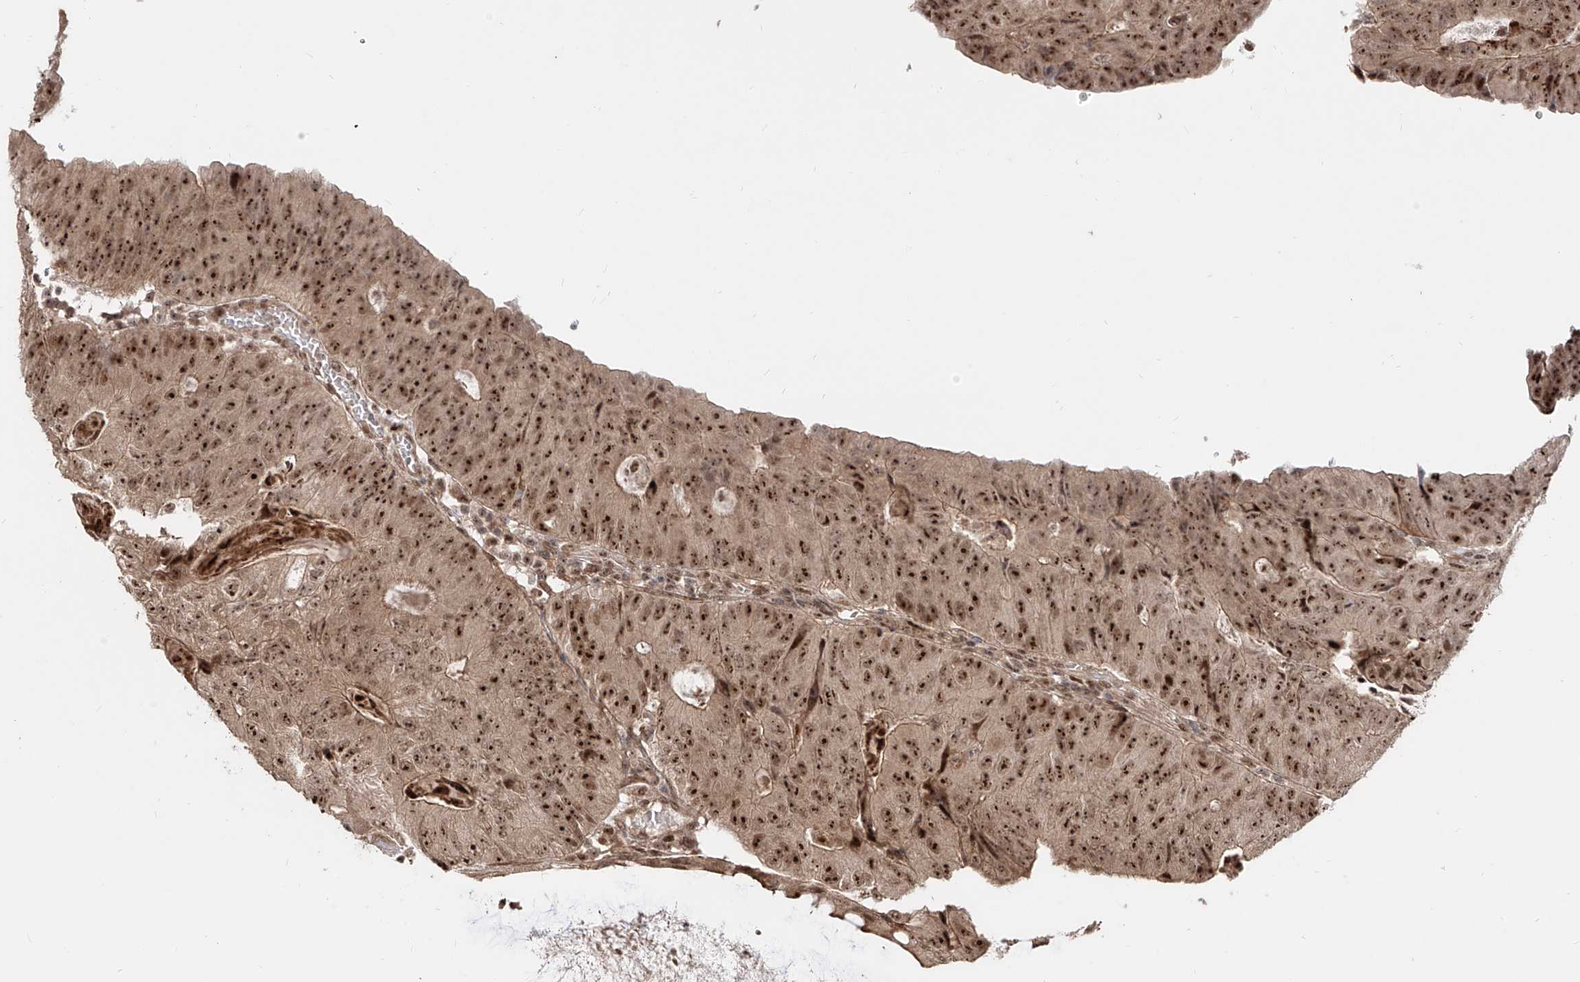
{"staining": {"intensity": "strong", "quantity": ">75%", "location": "cytoplasmic/membranous,nuclear"}, "tissue": "colorectal cancer", "cell_type": "Tumor cells", "image_type": "cancer", "snomed": [{"axis": "morphology", "description": "Adenocarcinoma, NOS"}, {"axis": "topography", "description": "Colon"}], "caption": "IHC of human colorectal cancer displays high levels of strong cytoplasmic/membranous and nuclear positivity in about >75% of tumor cells. The staining was performed using DAB (3,3'-diaminobenzidine) to visualize the protein expression in brown, while the nuclei were stained in blue with hematoxylin (Magnification: 20x).", "gene": "ZNF710", "patient": {"sex": "female", "age": 67}}